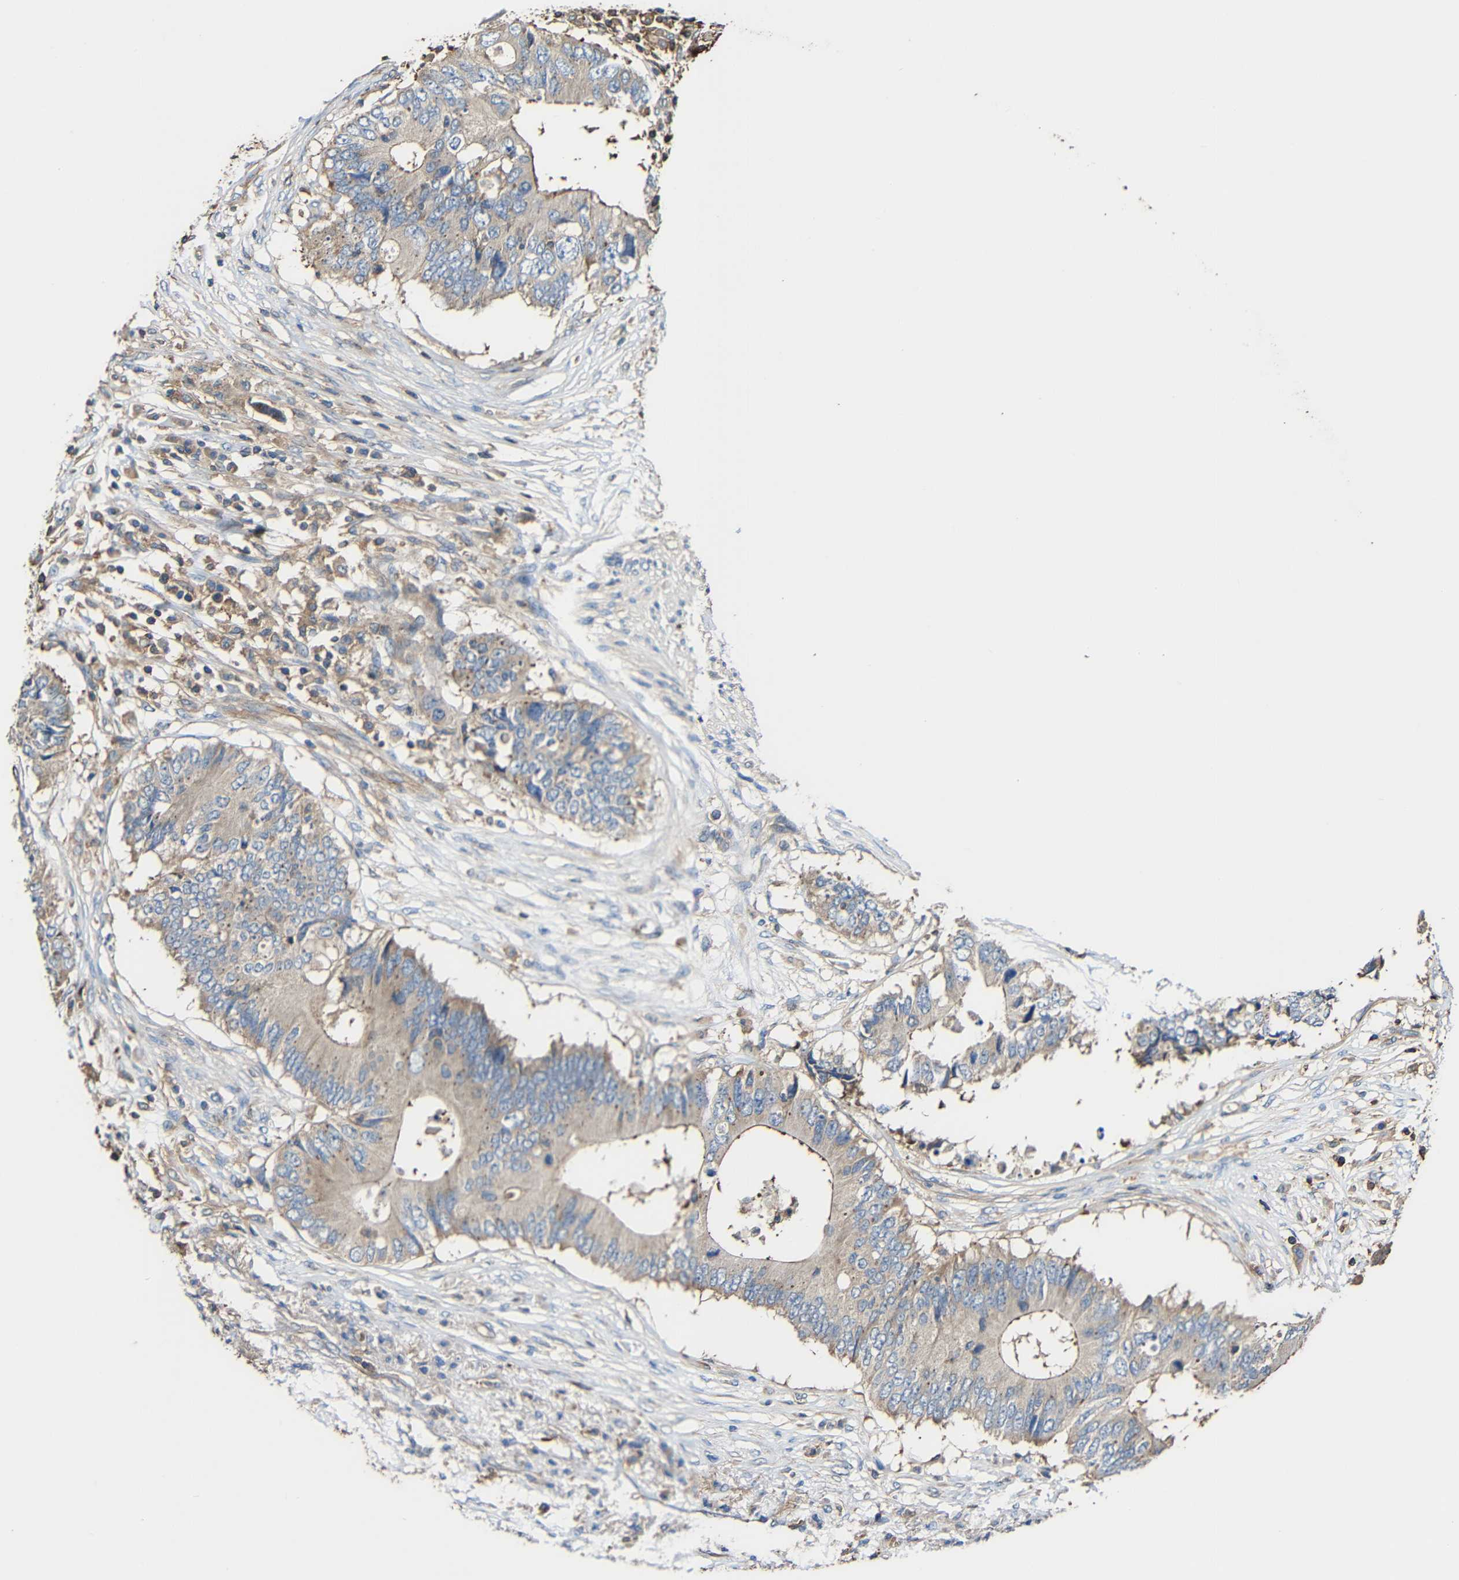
{"staining": {"intensity": "weak", "quantity": "<25%", "location": "cytoplasmic/membranous"}, "tissue": "colorectal cancer", "cell_type": "Tumor cells", "image_type": "cancer", "snomed": [{"axis": "morphology", "description": "Adenocarcinoma, NOS"}, {"axis": "topography", "description": "Colon"}], "caption": "Immunohistochemistry (IHC) image of human colorectal cancer (adenocarcinoma) stained for a protein (brown), which demonstrates no staining in tumor cells.", "gene": "RHOT2", "patient": {"sex": "male", "age": 71}}